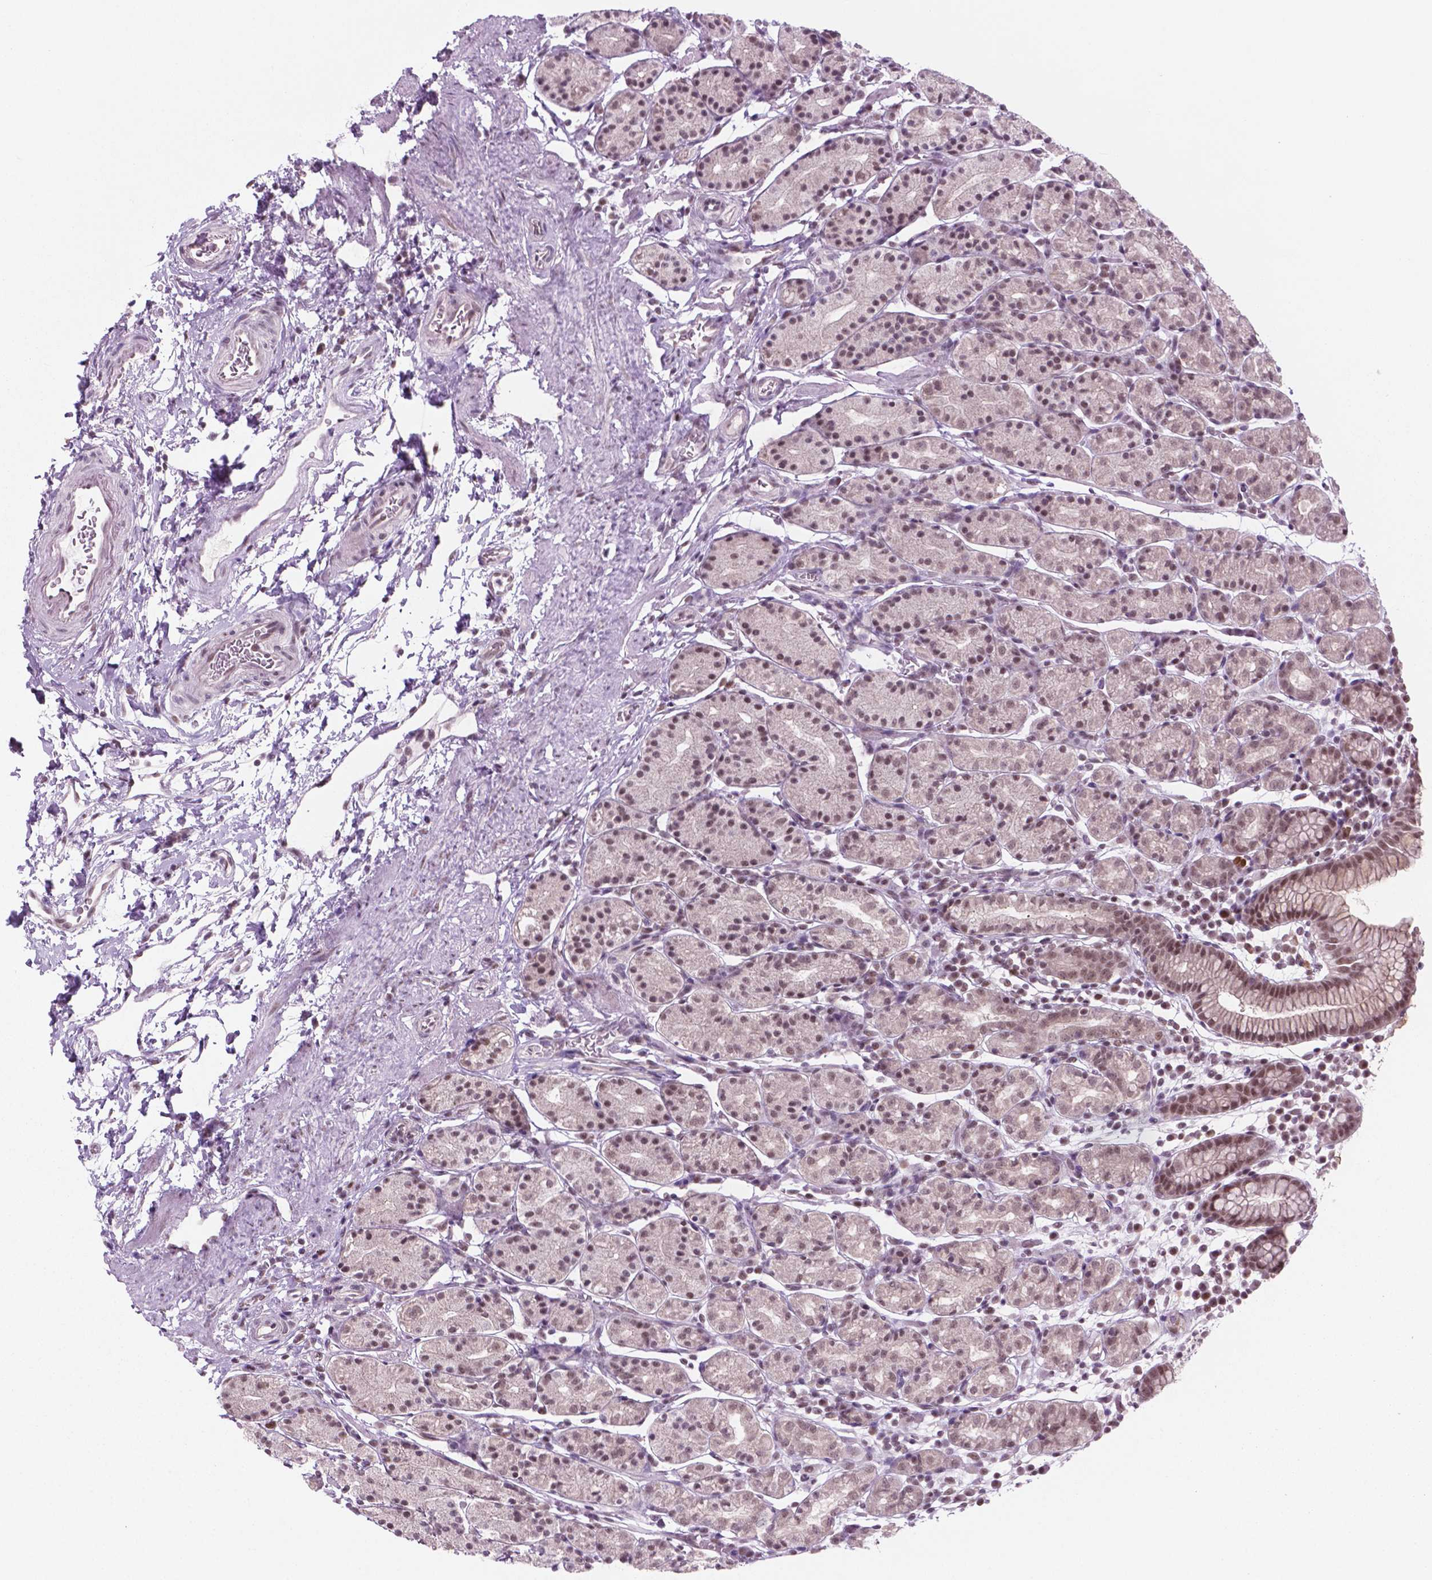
{"staining": {"intensity": "moderate", "quantity": "25%-75%", "location": "nuclear"}, "tissue": "stomach", "cell_type": "Glandular cells", "image_type": "normal", "snomed": [{"axis": "morphology", "description": "Normal tissue, NOS"}, {"axis": "topography", "description": "Stomach, upper"}, {"axis": "topography", "description": "Stomach"}], "caption": "Immunohistochemical staining of unremarkable human stomach displays medium levels of moderate nuclear positivity in about 25%-75% of glandular cells. The protein is stained brown, and the nuclei are stained in blue (DAB IHC with brightfield microscopy, high magnification).", "gene": "PHAX", "patient": {"sex": "male", "age": 62}}